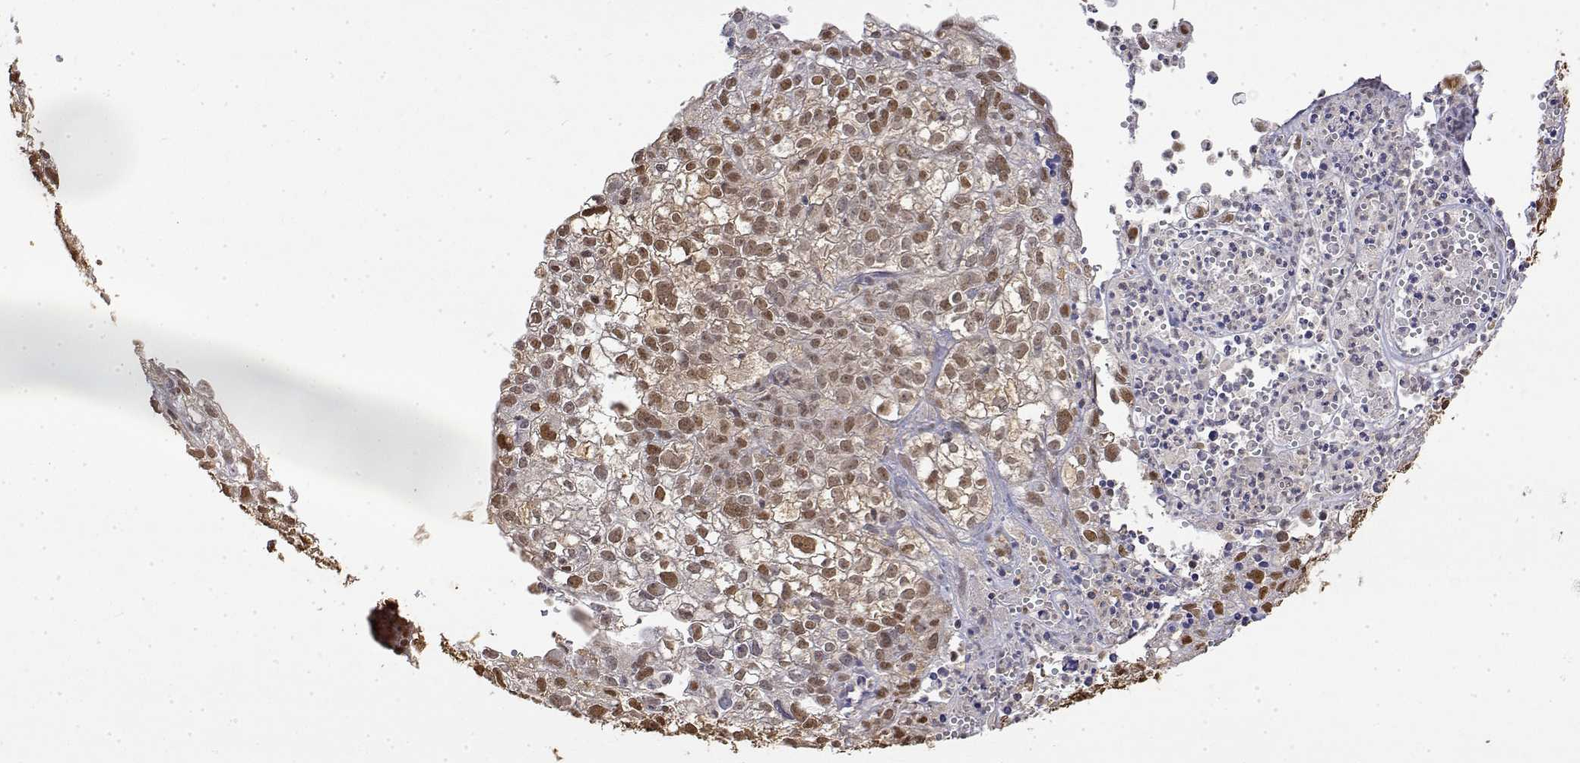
{"staining": {"intensity": "moderate", "quantity": ">75%", "location": "nuclear"}, "tissue": "cervical cancer", "cell_type": "Tumor cells", "image_type": "cancer", "snomed": [{"axis": "morphology", "description": "Squamous cell carcinoma, NOS"}, {"axis": "topography", "description": "Cervix"}], "caption": "The immunohistochemical stain shows moderate nuclear expression in tumor cells of squamous cell carcinoma (cervical) tissue.", "gene": "TPI1", "patient": {"sex": "female", "age": 55}}